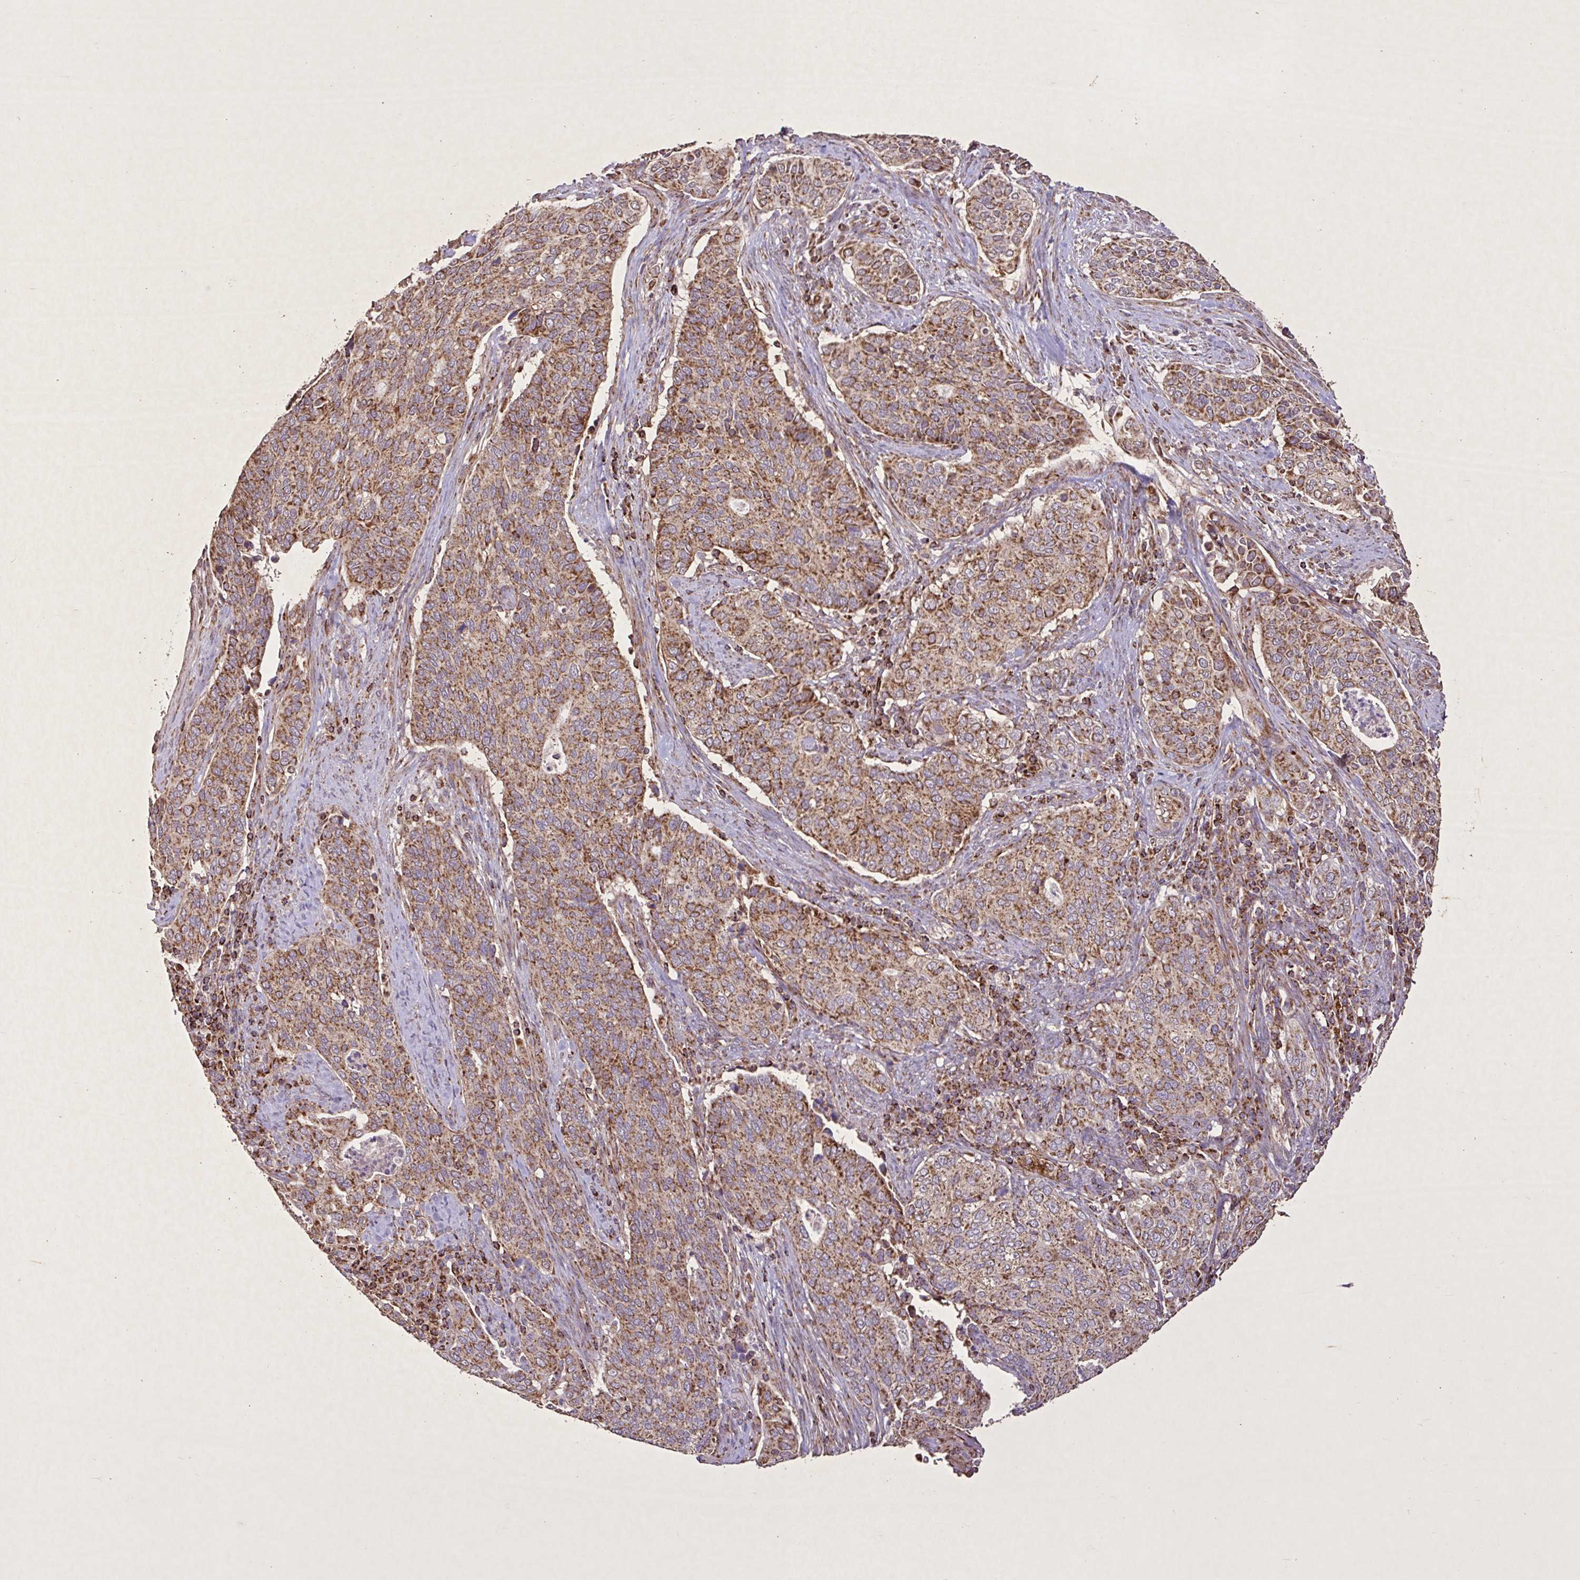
{"staining": {"intensity": "moderate", "quantity": ">75%", "location": "cytoplasmic/membranous"}, "tissue": "cervical cancer", "cell_type": "Tumor cells", "image_type": "cancer", "snomed": [{"axis": "morphology", "description": "Squamous cell carcinoma, NOS"}, {"axis": "topography", "description": "Cervix"}], "caption": "Brown immunohistochemical staining in human cervical squamous cell carcinoma reveals moderate cytoplasmic/membranous positivity in about >75% of tumor cells.", "gene": "AGK", "patient": {"sex": "female", "age": 38}}